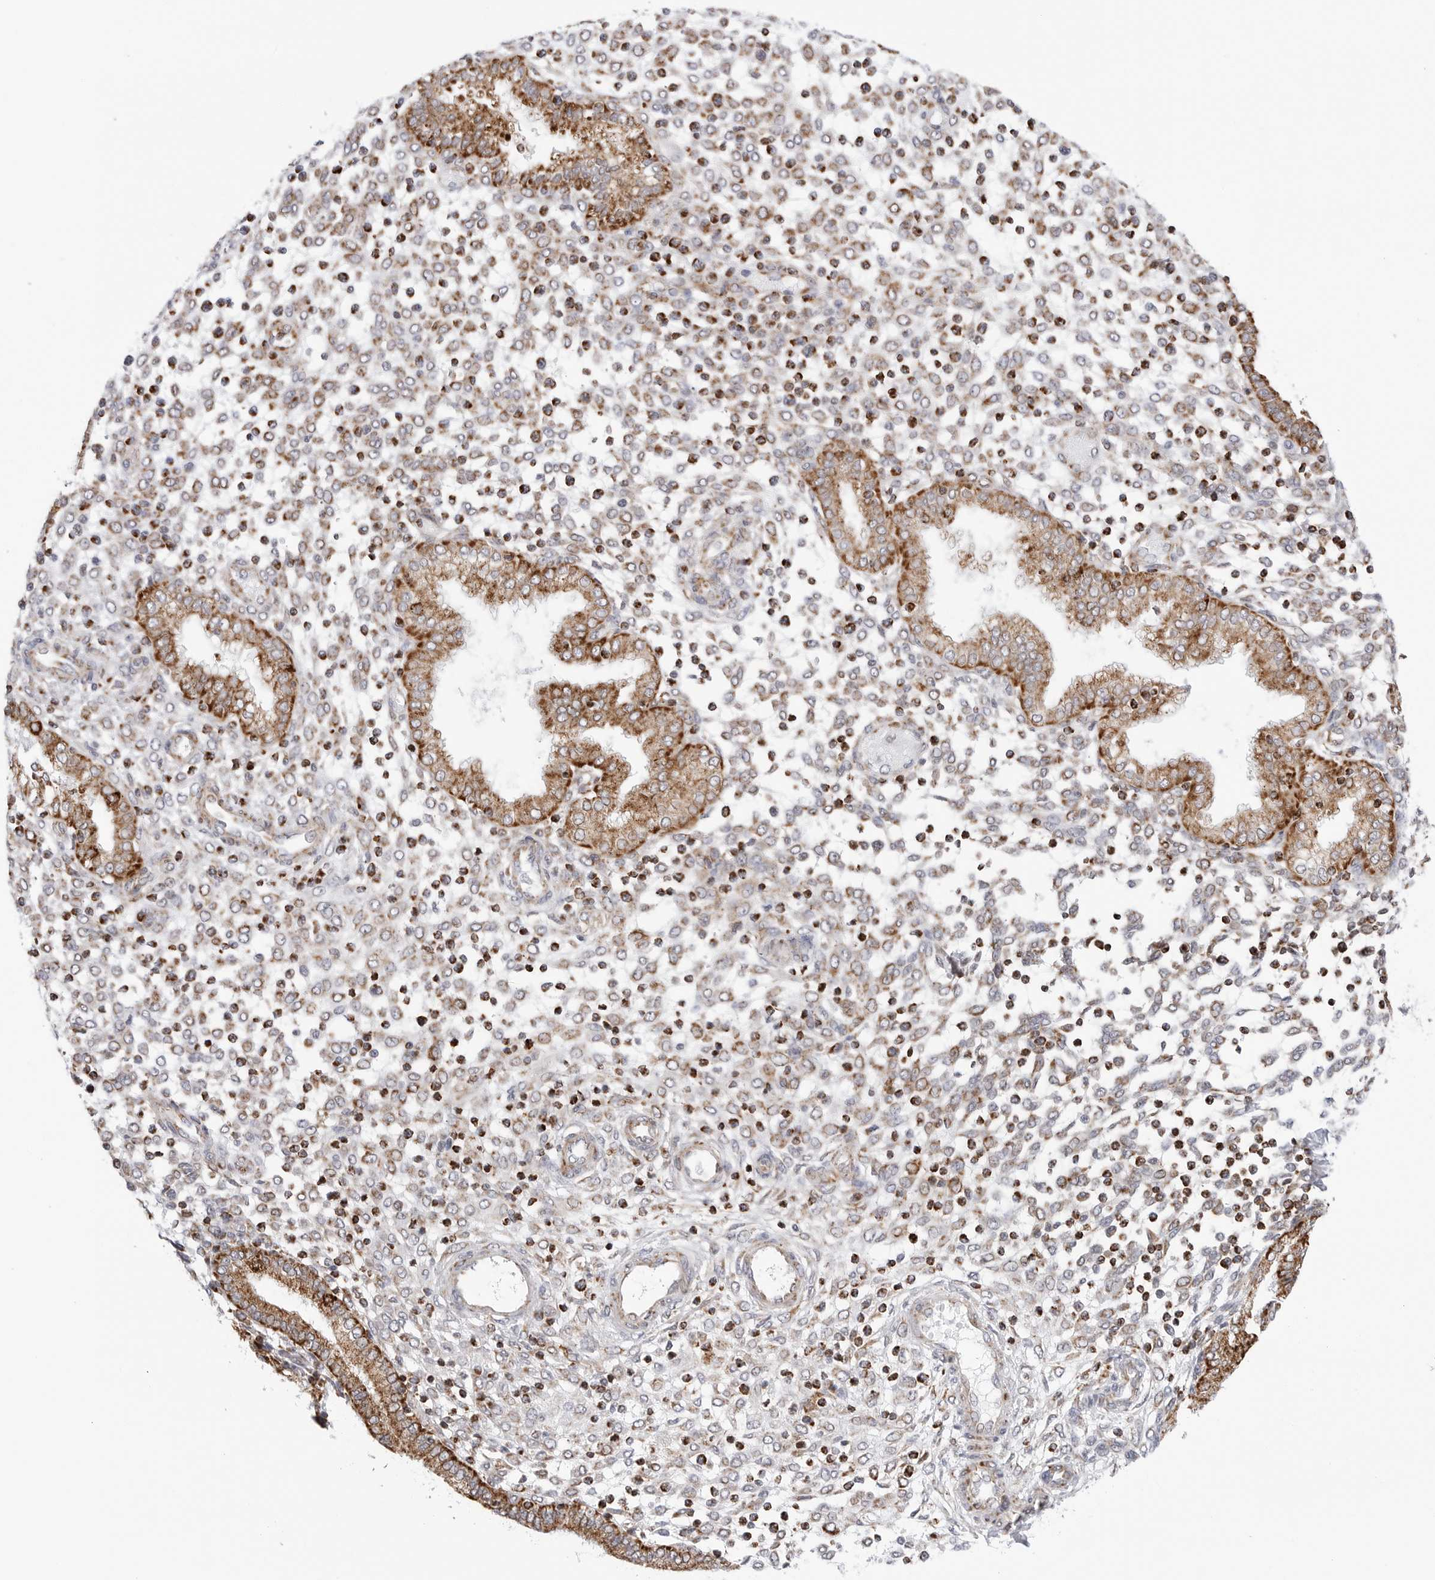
{"staining": {"intensity": "strong", "quantity": "<25%", "location": "cytoplasmic/membranous"}, "tissue": "endometrium", "cell_type": "Cells in endometrial stroma", "image_type": "normal", "snomed": [{"axis": "morphology", "description": "Normal tissue, NOS"}, {"axis": "topography", "description": "Endometrium"}], "caption": "Immunohistochemical staining of benign human endometrium exhibits <25% levels of strong cytoplasmic/membranous protein expression in about <25% of cells in endometrial stroma. The staining is performed using DAB brown chromogen to label protein expression. The nuclei are counter-stained blue using hematoxylin.", "gene": "ATP5IF1", "patient": {"sex": "female", "age": 53}}